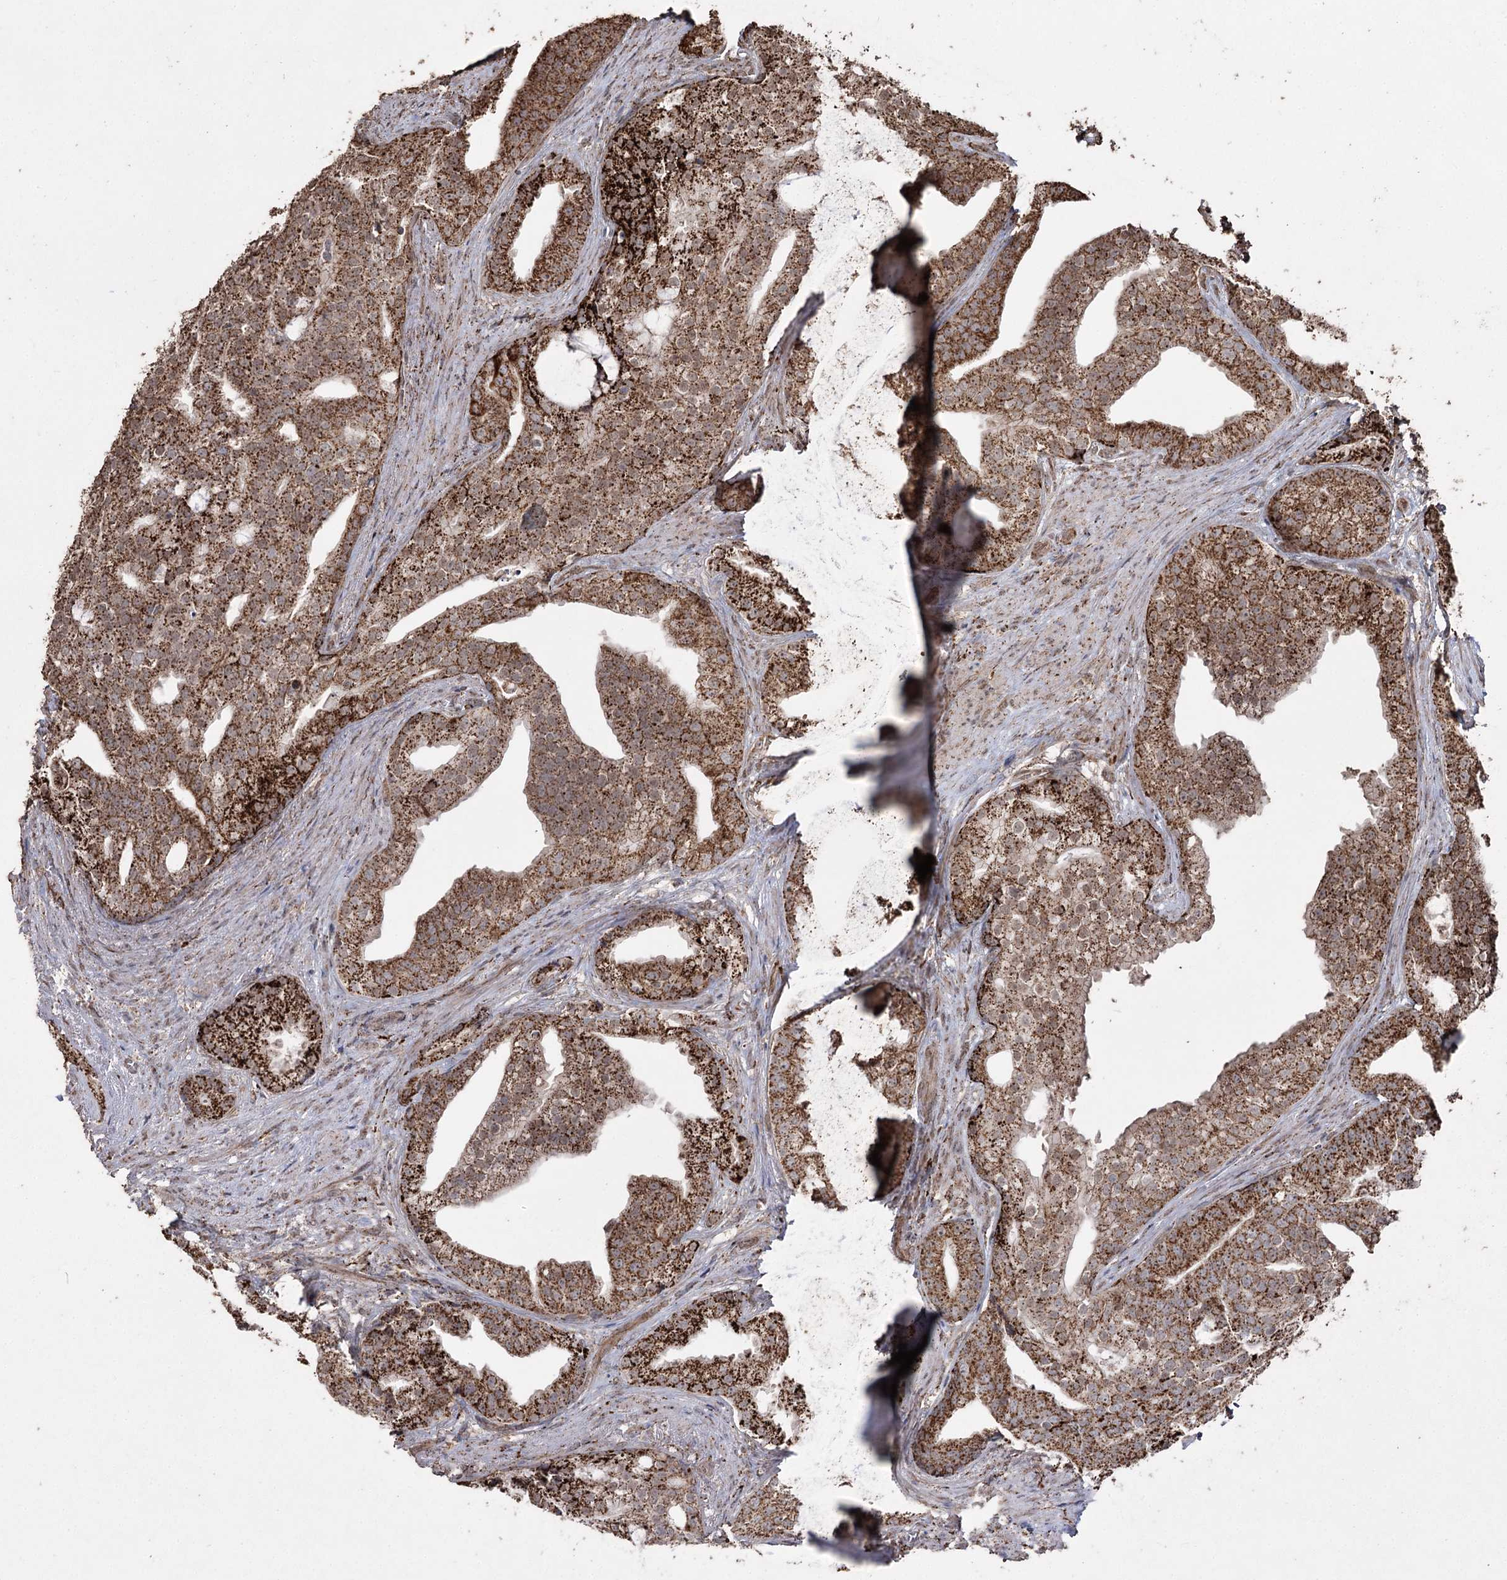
{"staining": {"intensity": "strong", "quantity": ">75%", "location": "cytoplasmic/membranous"}, "tissue": "prostate cancer", "cell_type": "Tumor cells", "image_type": "cancer", "snomed": [{"axis": "morphology", "description": "Adenocarcinoma, Low grade"}, {"axis": "topography", "description": "Prostate"}], "caption": "Prostate cancer tissue exhibits strong cytoplasmic/membranous positivity in about >75% of tumor cells", "gene": "SLF2", "patient": {"sex": "male", "age": 71}}